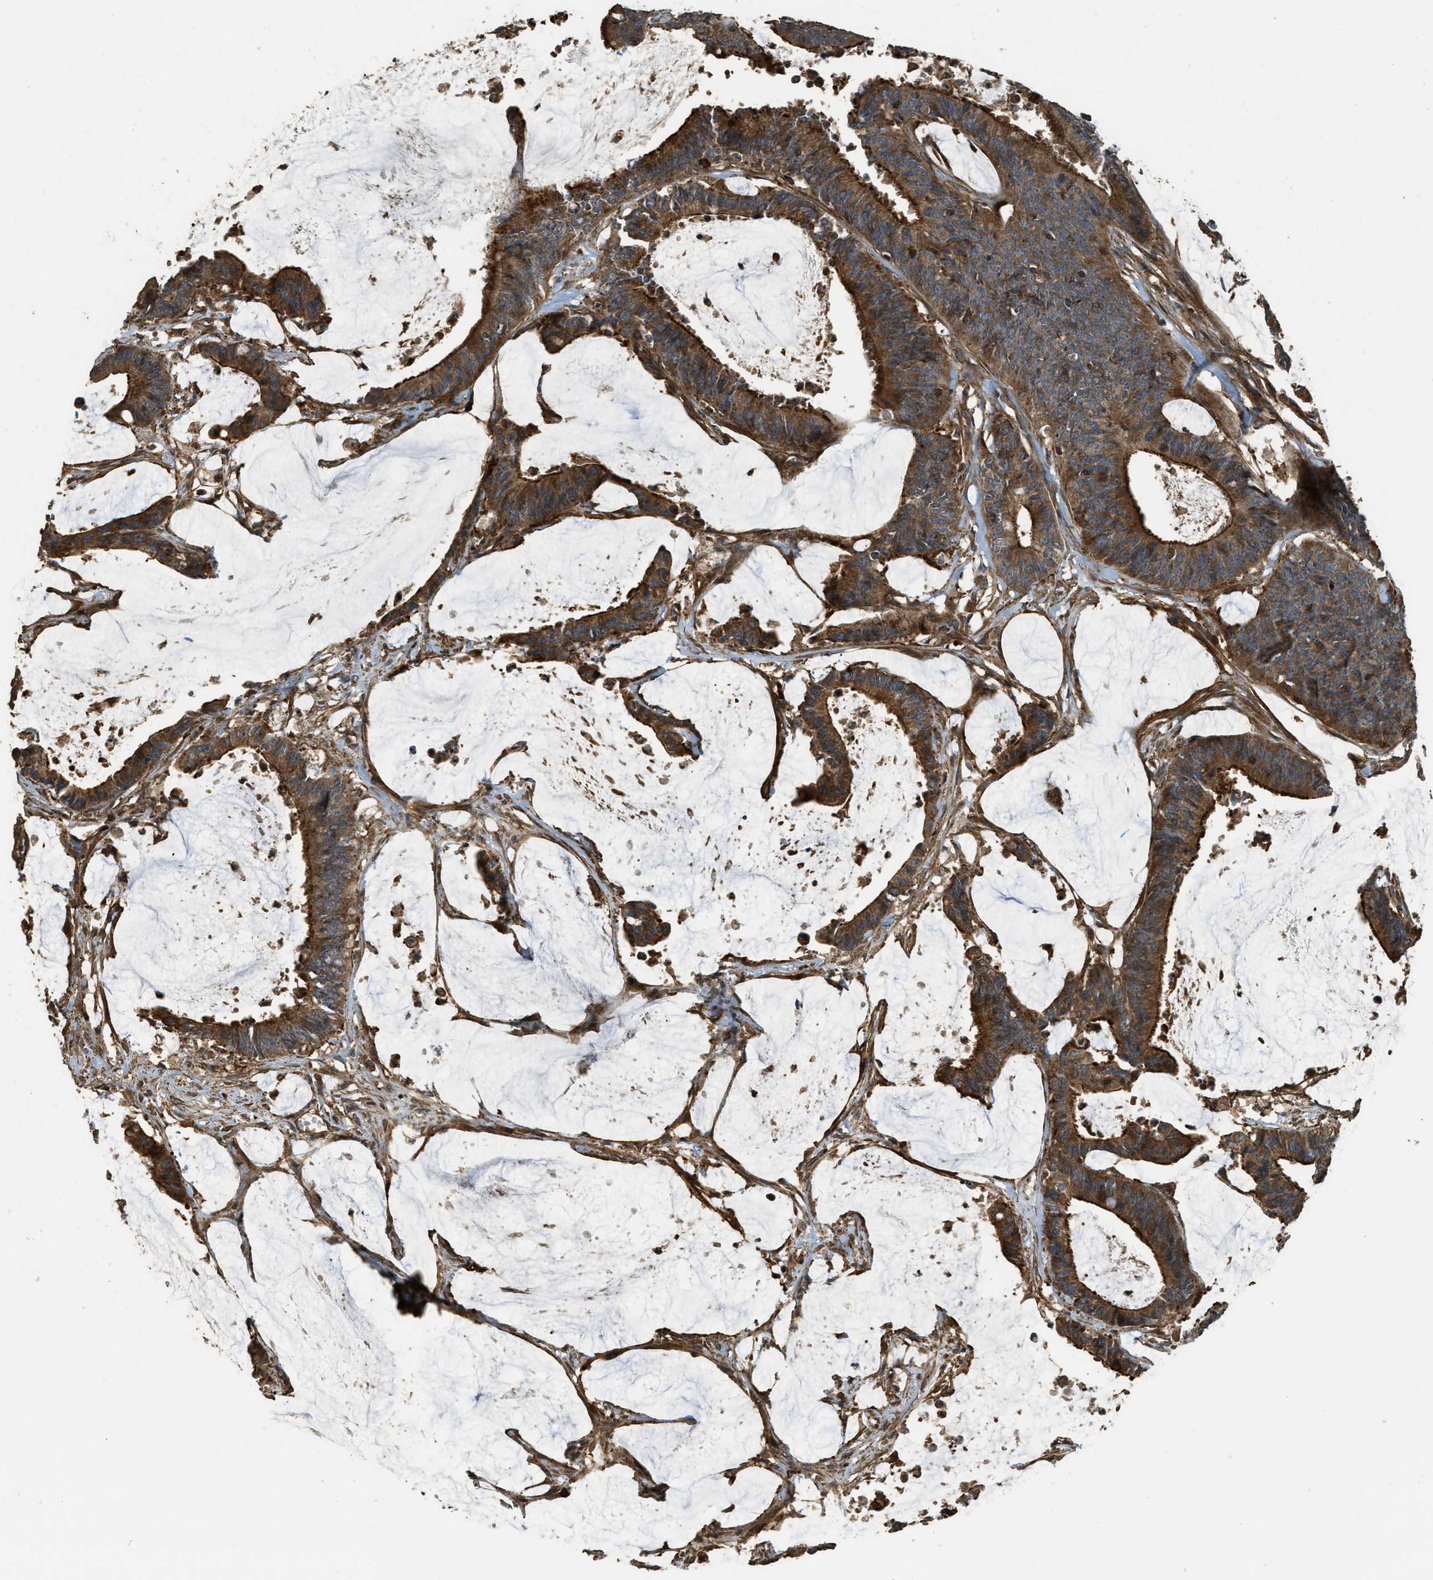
{"staining": {"intensity": "strong", "quantity": ">75%", "location": "cytoplasmic/membranous"}, "tissue": "colorectal cancer", "cell_type": "Tumor cells", "image_type": "cancer", "snomed": [{"axis": "morphology", "description": "Adenocarcinoma, NOS"}, {"axis": "topography", "description": "Rectum"}], "caption": "This image shows colorectal adenocarcinoma stained with immunohistochemistry (IHC) to label a protein in brown. The cytoplasmic/membranous of tumor cells show strong positivity for the protein. Nuclei are counter-stained blue.", "gene": "PPP6R3", "patient": {"sex": "female", "age": 66}}